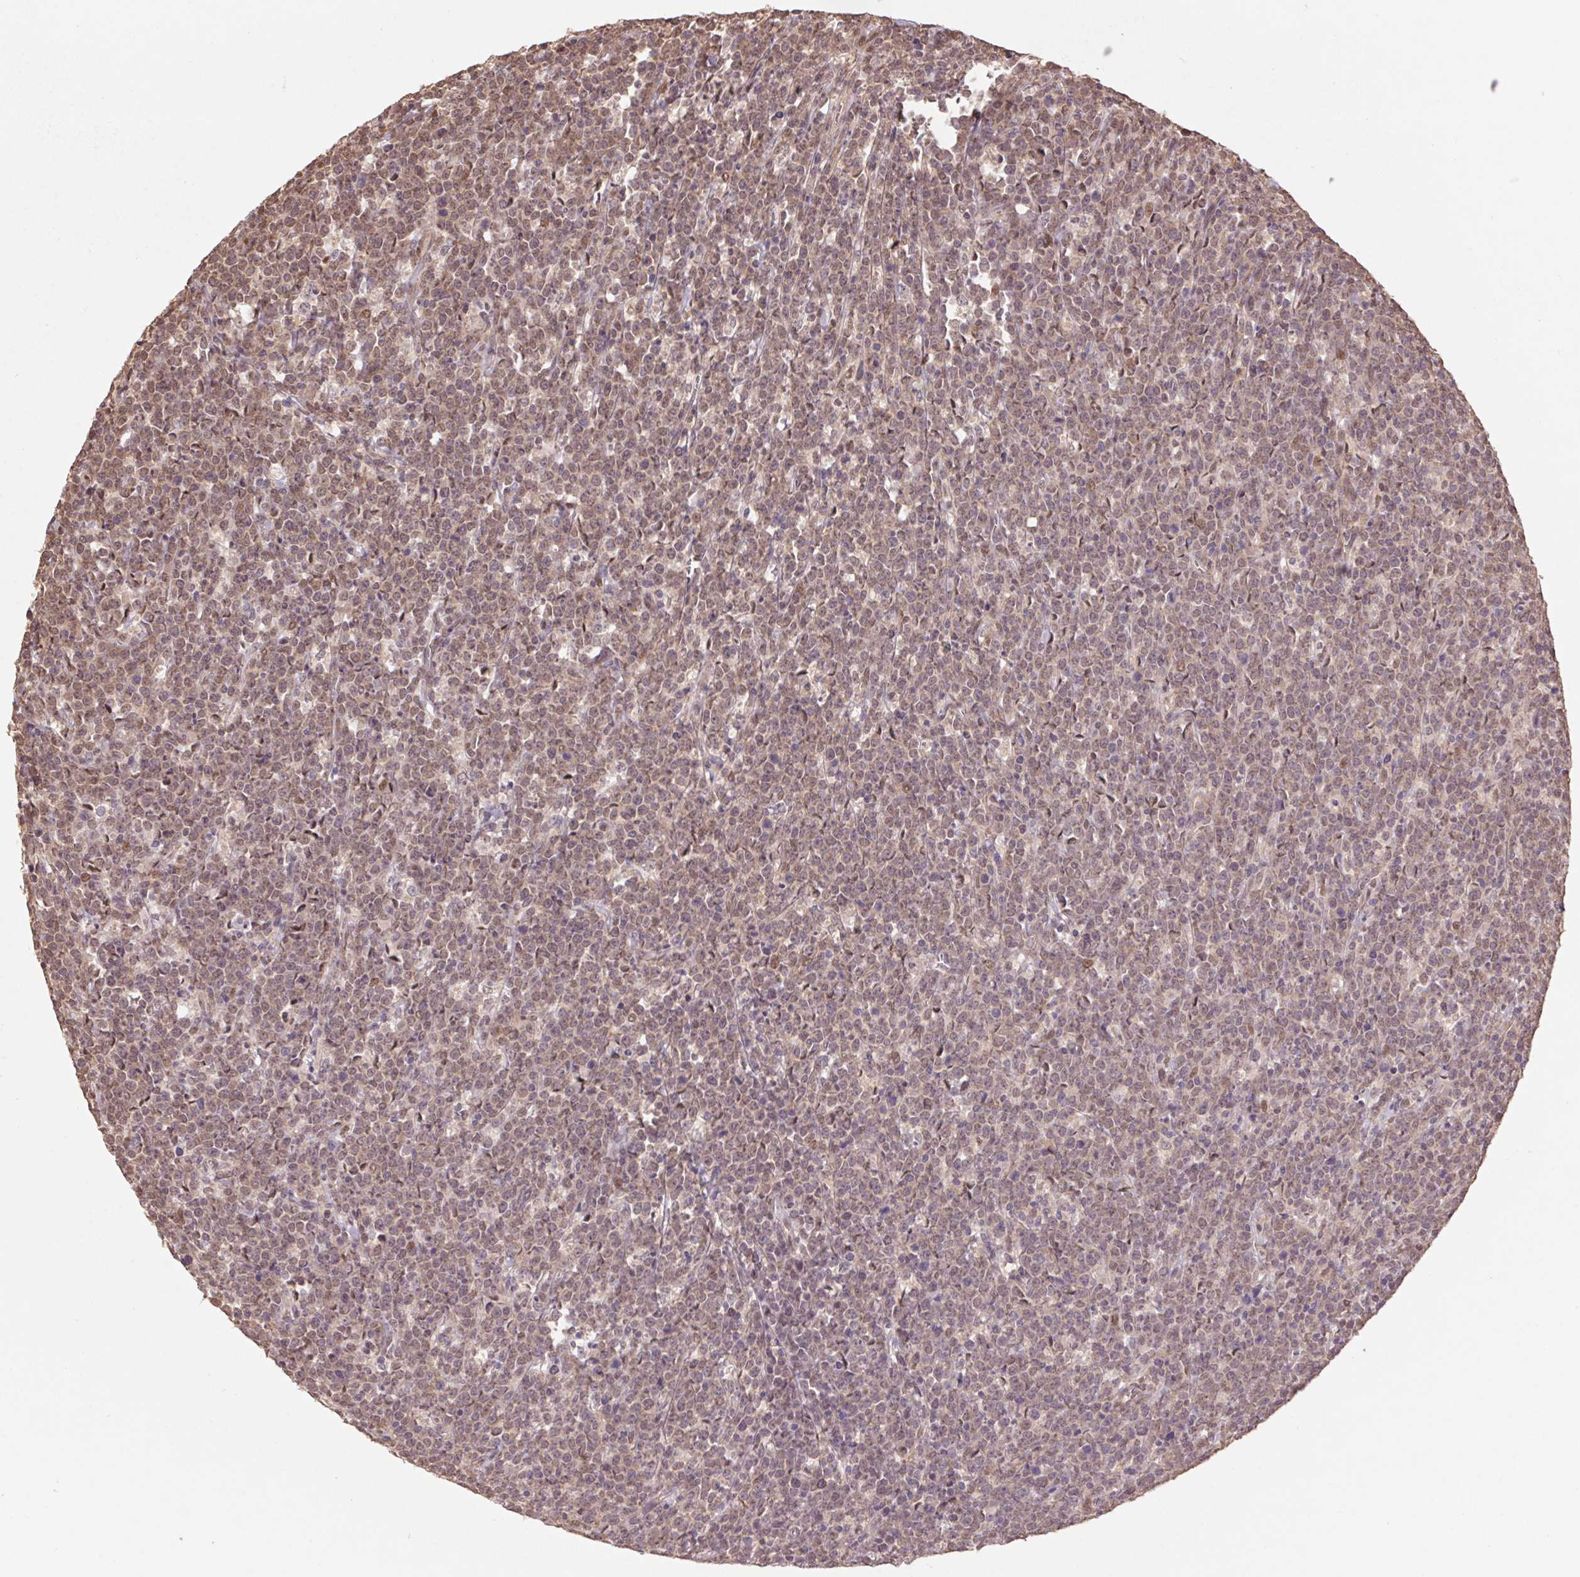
{"staining": {"intensity": "moderate", "quantity": ">75%", "location": "nuclear"}, "tissue": "lymphoma", "cell_type": "Tumor cells", "image_type": "cancer", "snomed": [{"axis": "morphology", "description": "Malignant lymphoma, non-Hodgkin's type, High grade"}, {"axis": "topography", "description": "Small intestine"}], "caption": "Human high-grade malignant lymphoma, non-Hodgkin's type stained with a brown dye exhibits moderate nuclear positive staining in about >75% of tumor cells.", "gene": "CUTA", "patient": {"sex": "female", "age": 56}}